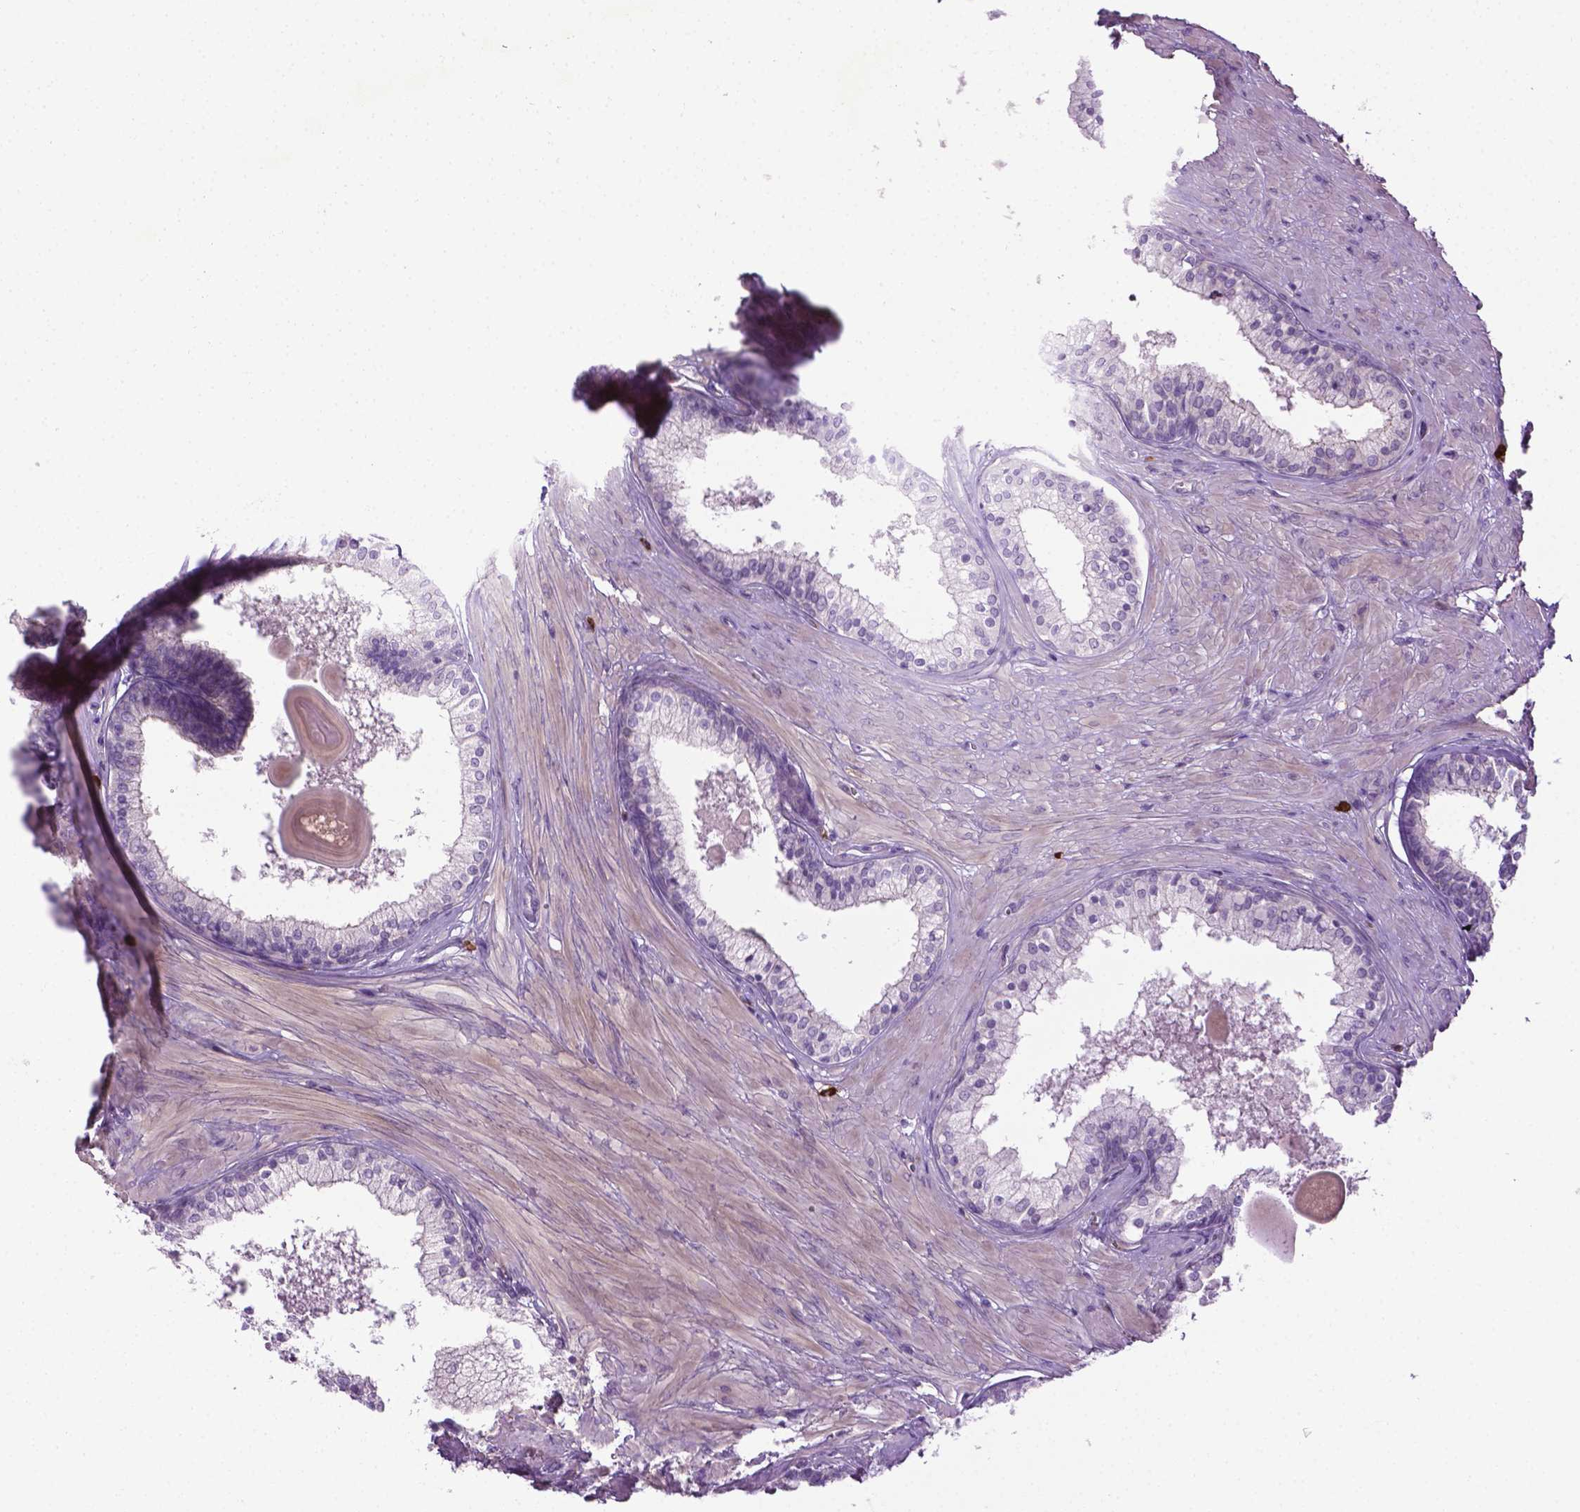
{"staining": {"intensity": "weak", "quantity": "<25%", "location": "cytoplasmic/membranous"}, "tissue": "prostate", "cell_type": "Glandular cells", "image_type": "normal", "snomed": [{"axis": "morphology", "description": "Normal tissue, NOS"}, {"axis": "topography", "description": "Prostate"}], "caption": "An image of prostate stained for a protein demonstrates no brown staining in glandular cells.", "gene": "SPECC1L", "patient": {"sex": "male", "age": 61}}